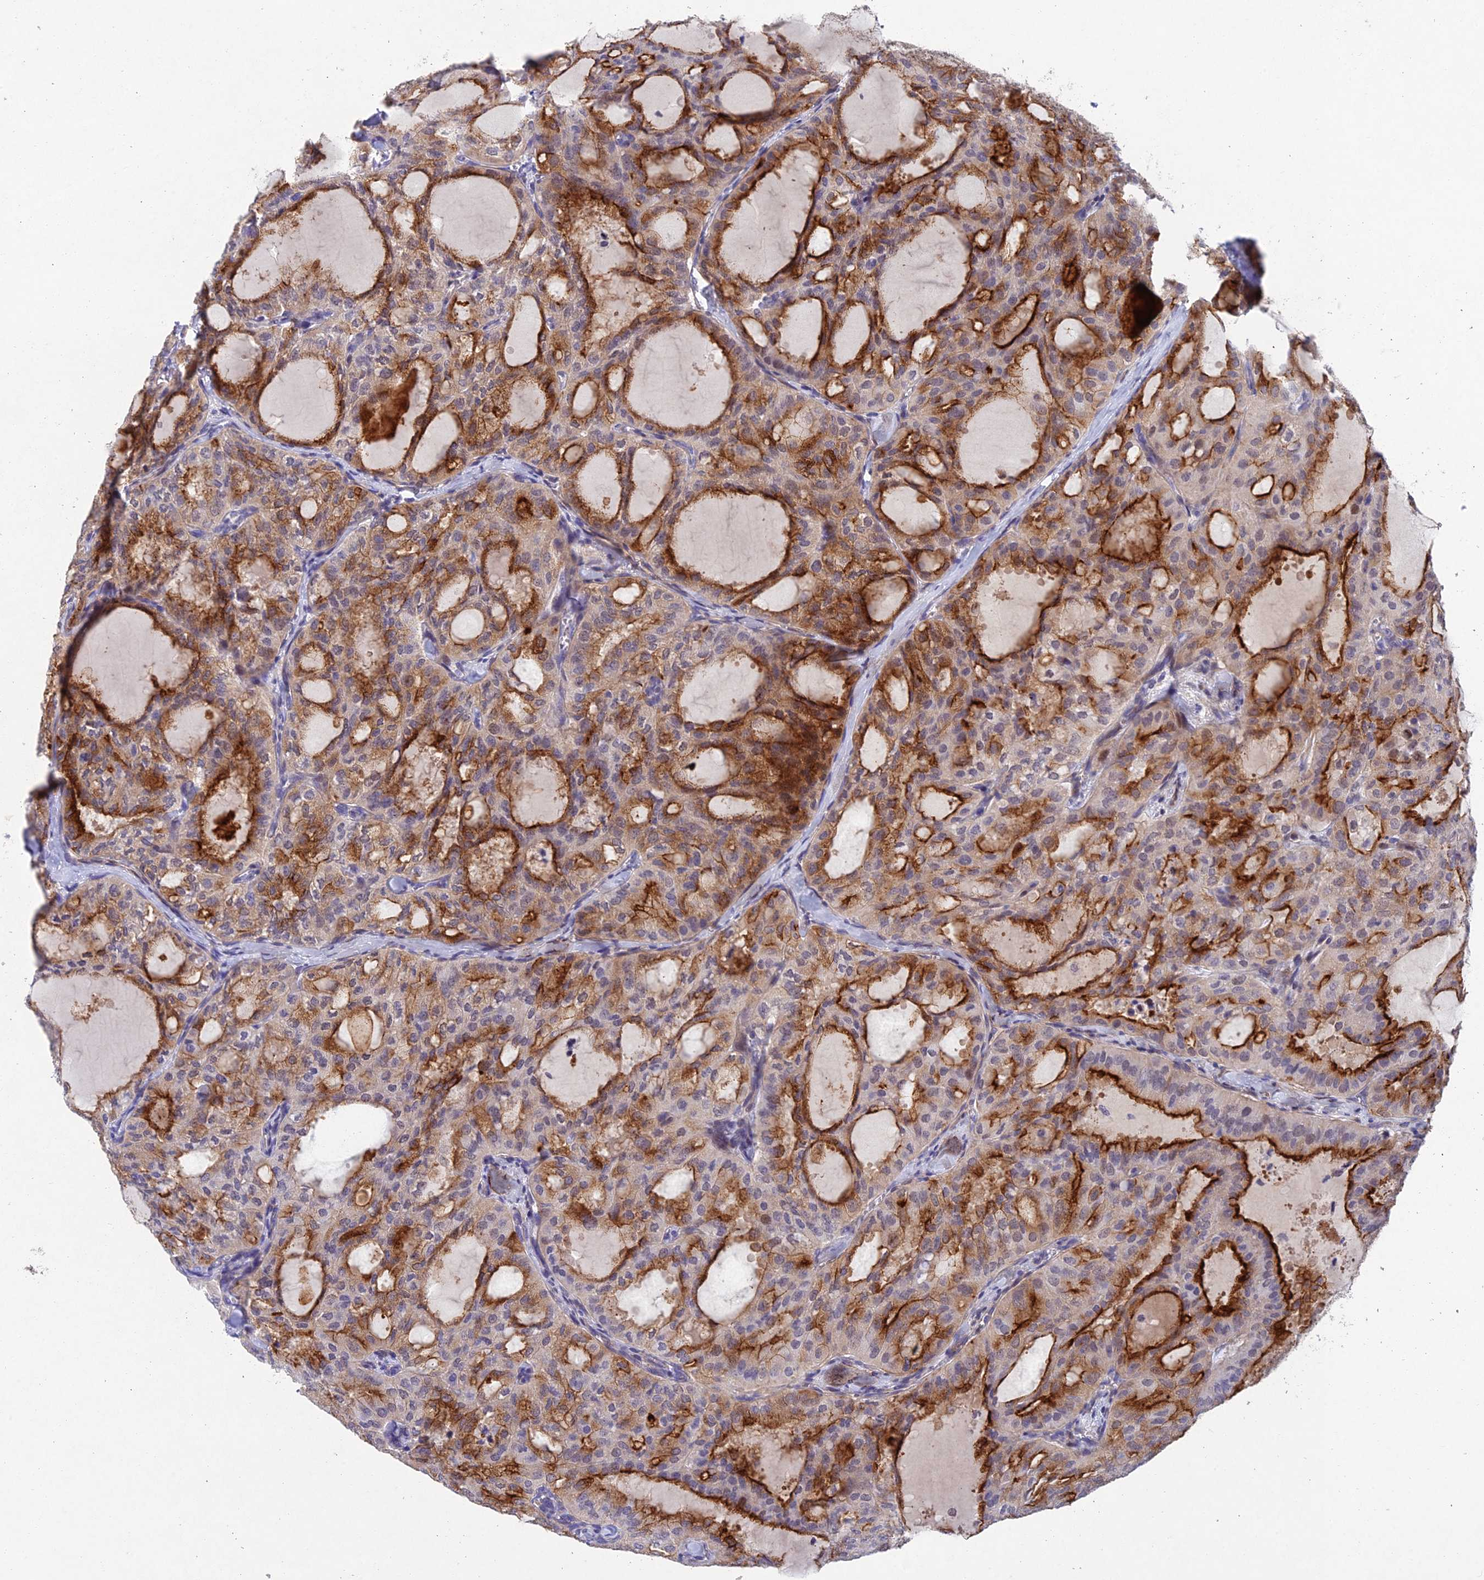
{"staining": {"intensity": "strong", "quantity": "25%-75%", "location": "cytoplasmic/membranous"}, "tissue": "thyroid cancer", "cell_type": "Tumor cells", "image_type": "cancer", "snomed": [{"axis": "morphology", "description": "Follicular adenoma carcinoma, NOS"}, {"axis": "topography", "description": "Thyroid gland"}], "caption": "Strong cytoplasmic/membranous positivity is identified in approximately 25%-75% of tumor cells in thyroid follicular adenoma carcinoma.", "gene": "NSMCE1", "patient": {"sex": "male", "age": 75}}